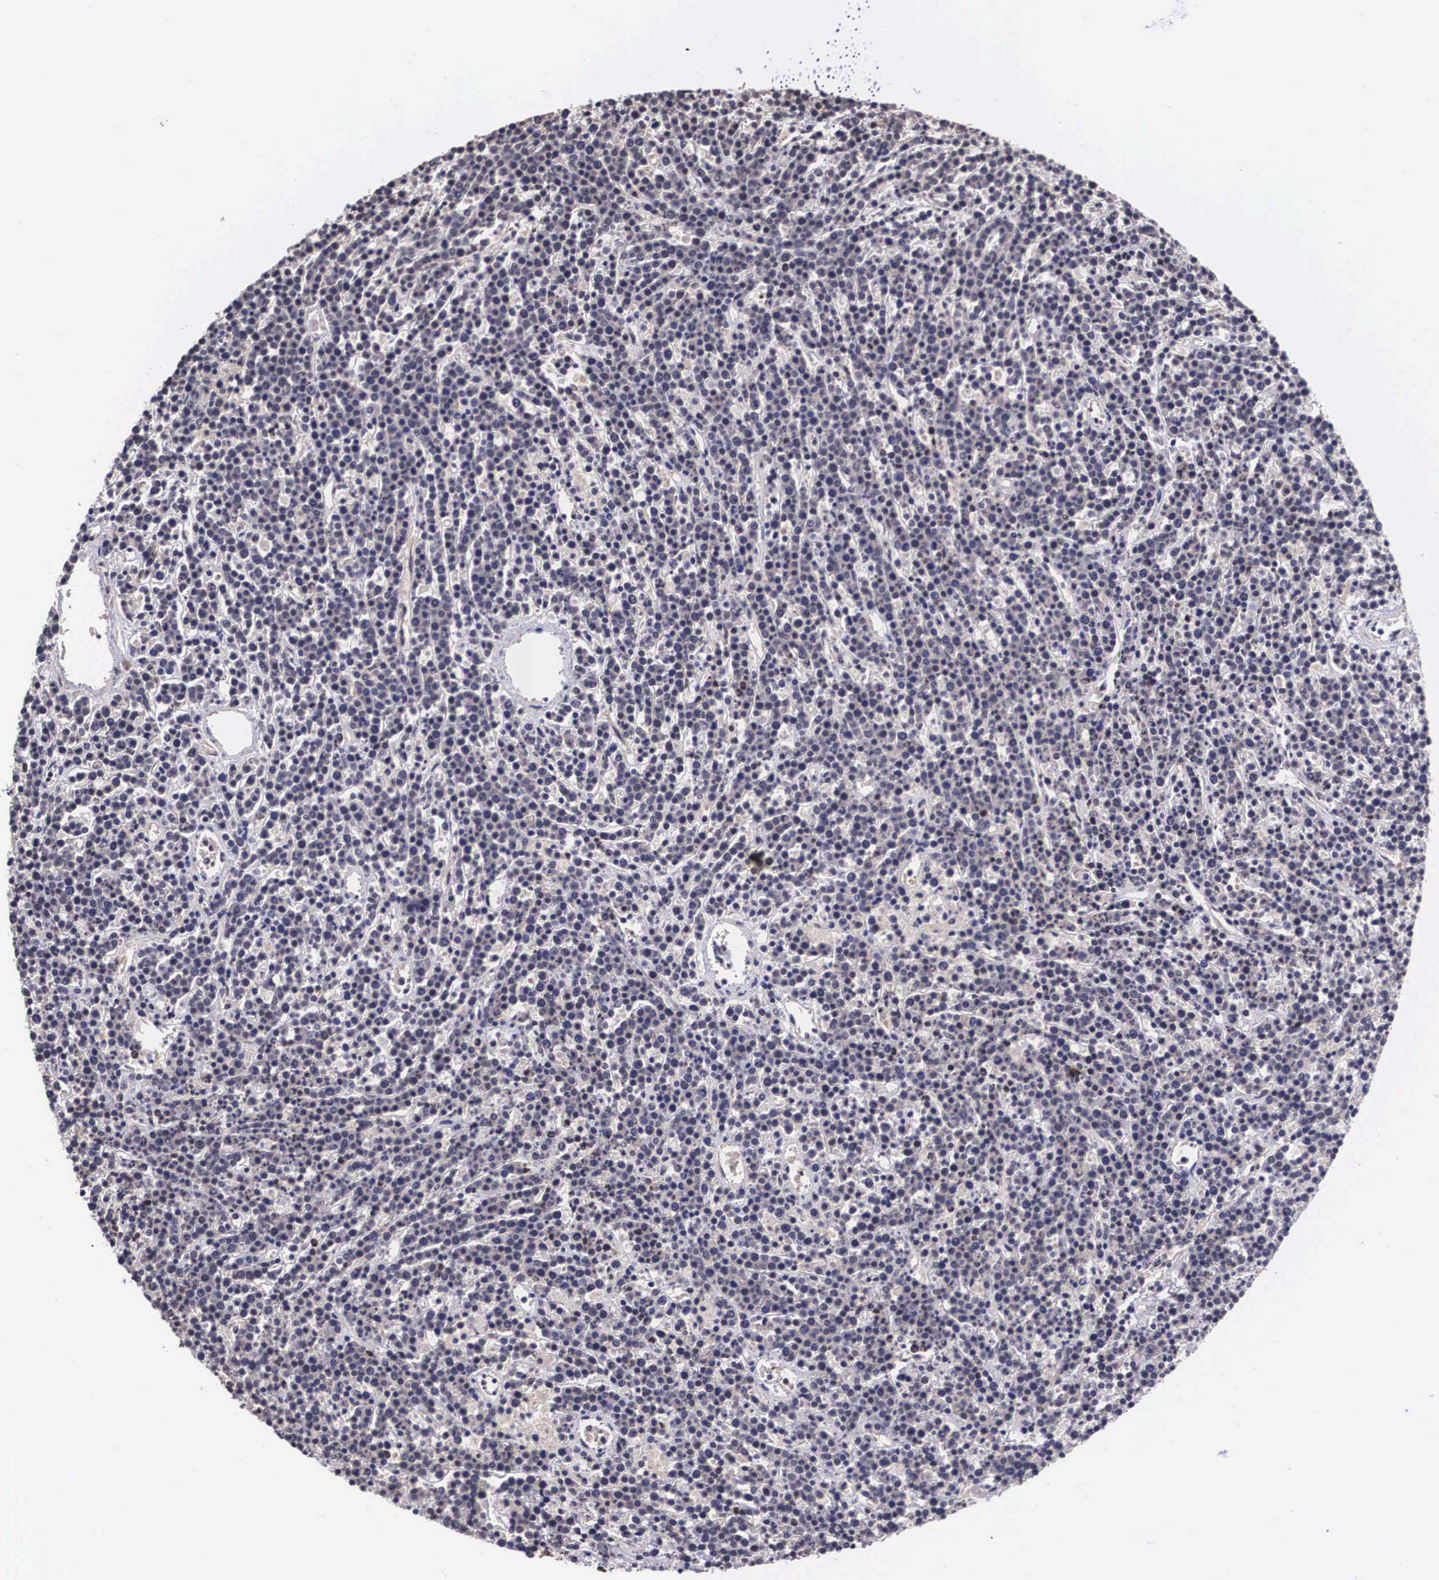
{"staining": {"intensity": "weak", "quantity": "25%-75%", "location": "cytoplasmic/membranous"}, "tissue": "lymphoma", "cell_type": "Tumor cells", "image_type": "cancer", "snomed": [{"axis": "morphology", "description": "Malignant lymphoma, non-Hodgkin's type, High grade"}, {"axis": "topography", "description": "Ovary"}], "caption": "An immunohistochemistry photomicrograph of tumor tissue is shown. Protein staining in brown highlights weak cytoplasmic/membranous positivity in lymphoma within tumor cells.", "gene": "OTX2", "patient": {"sex": "female", "age": 56}}